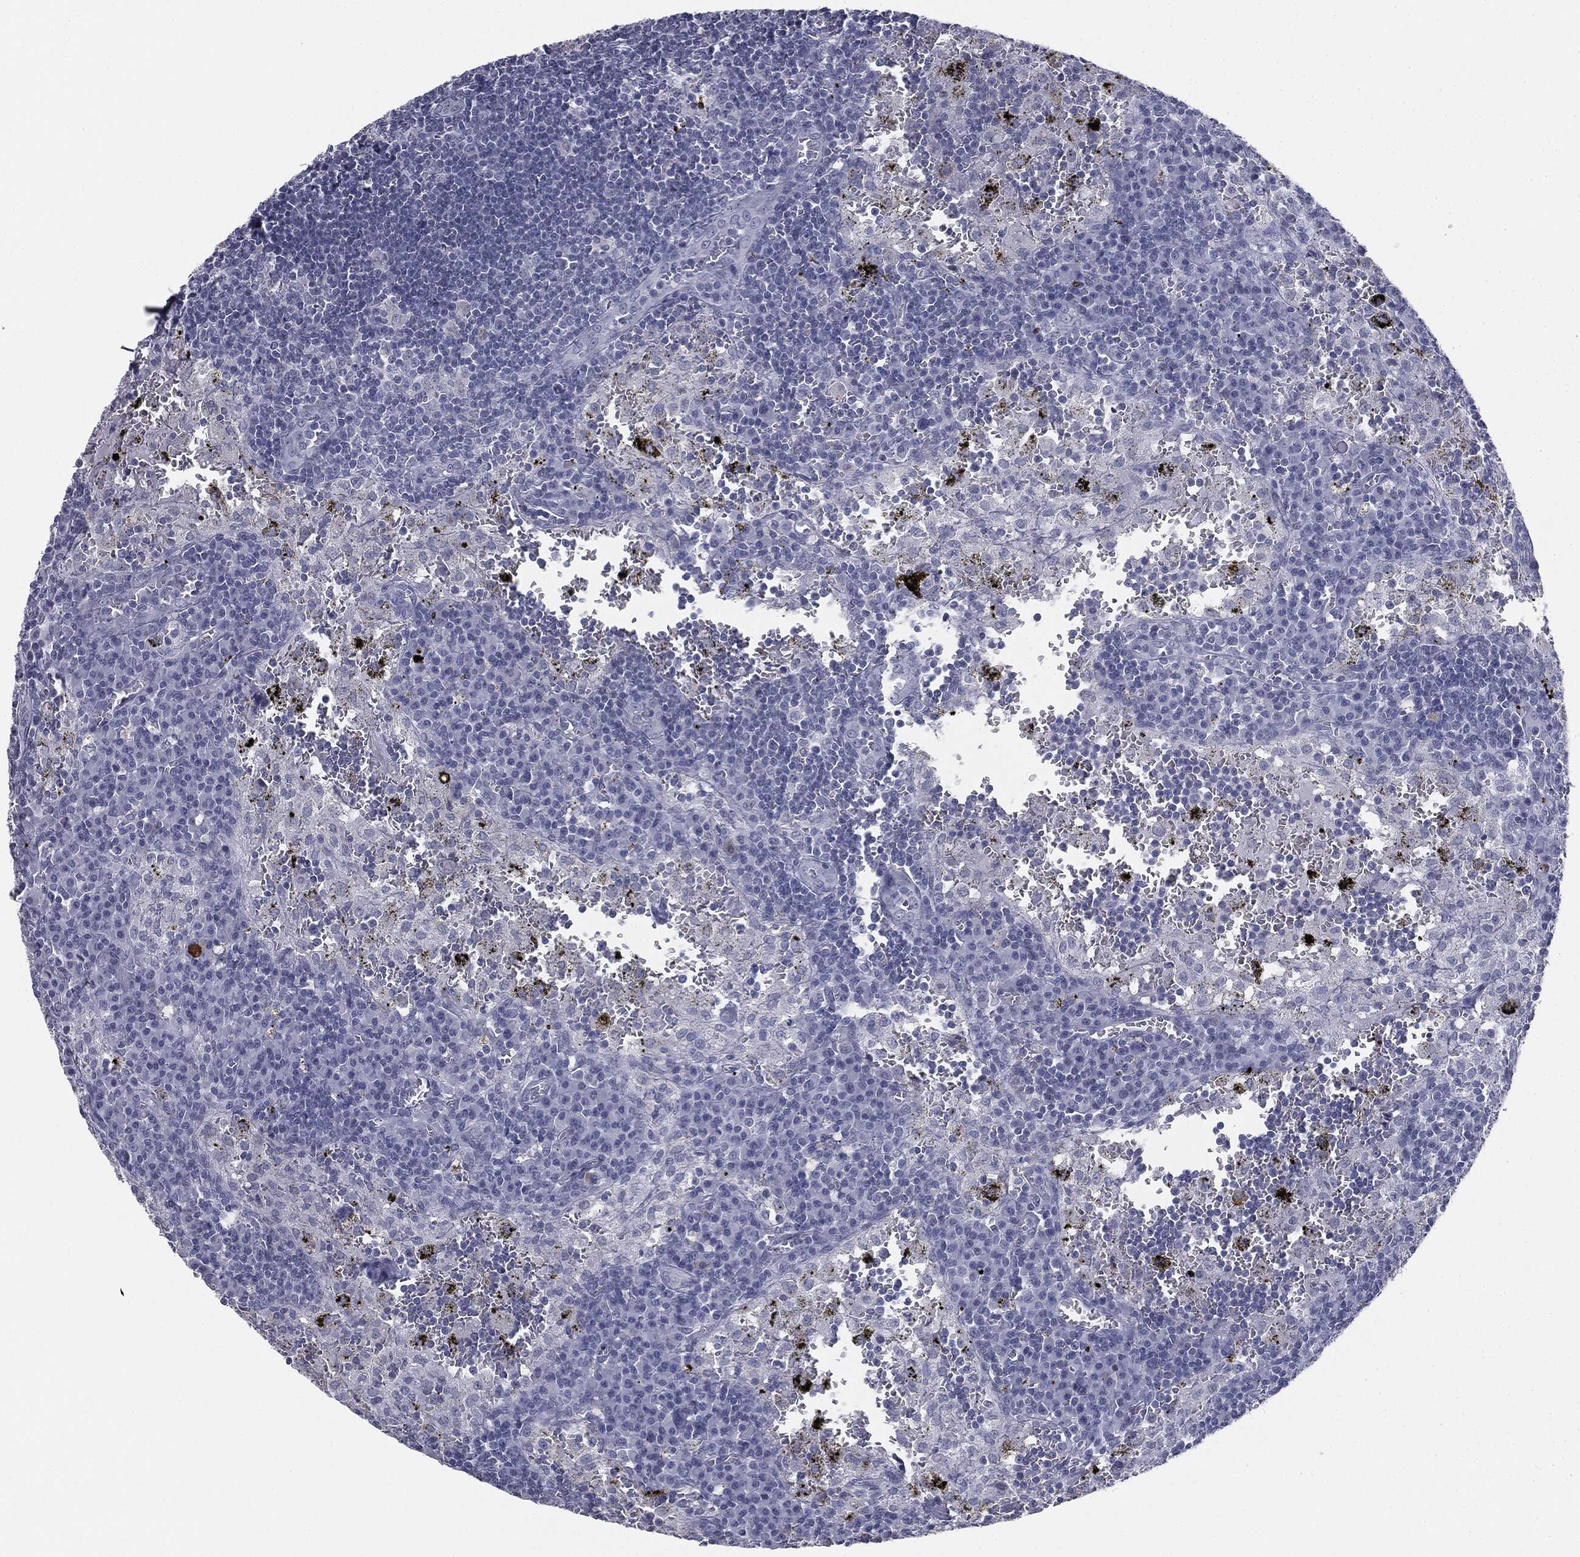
{"staining": {"intensity": "negative", "quantity": "none", "location": "none"}, "tissue": "lymph node", "cell_type": "Germinal center cells", "image_type": "normal", "snomed": [{"axis": "morphology", "description": "Normal tissue, NOS"}, {"axis": "topography", "description": "Lymph node"}], "caption": "Immunohistochemistry histopathology image of unremarkable human lymph node stained for a protein (brown), which shows no staining in germinal center cells. Nuclei are stained in blue.", "gene": "TPO", "patient": {"sex": "male", "age": 62}}